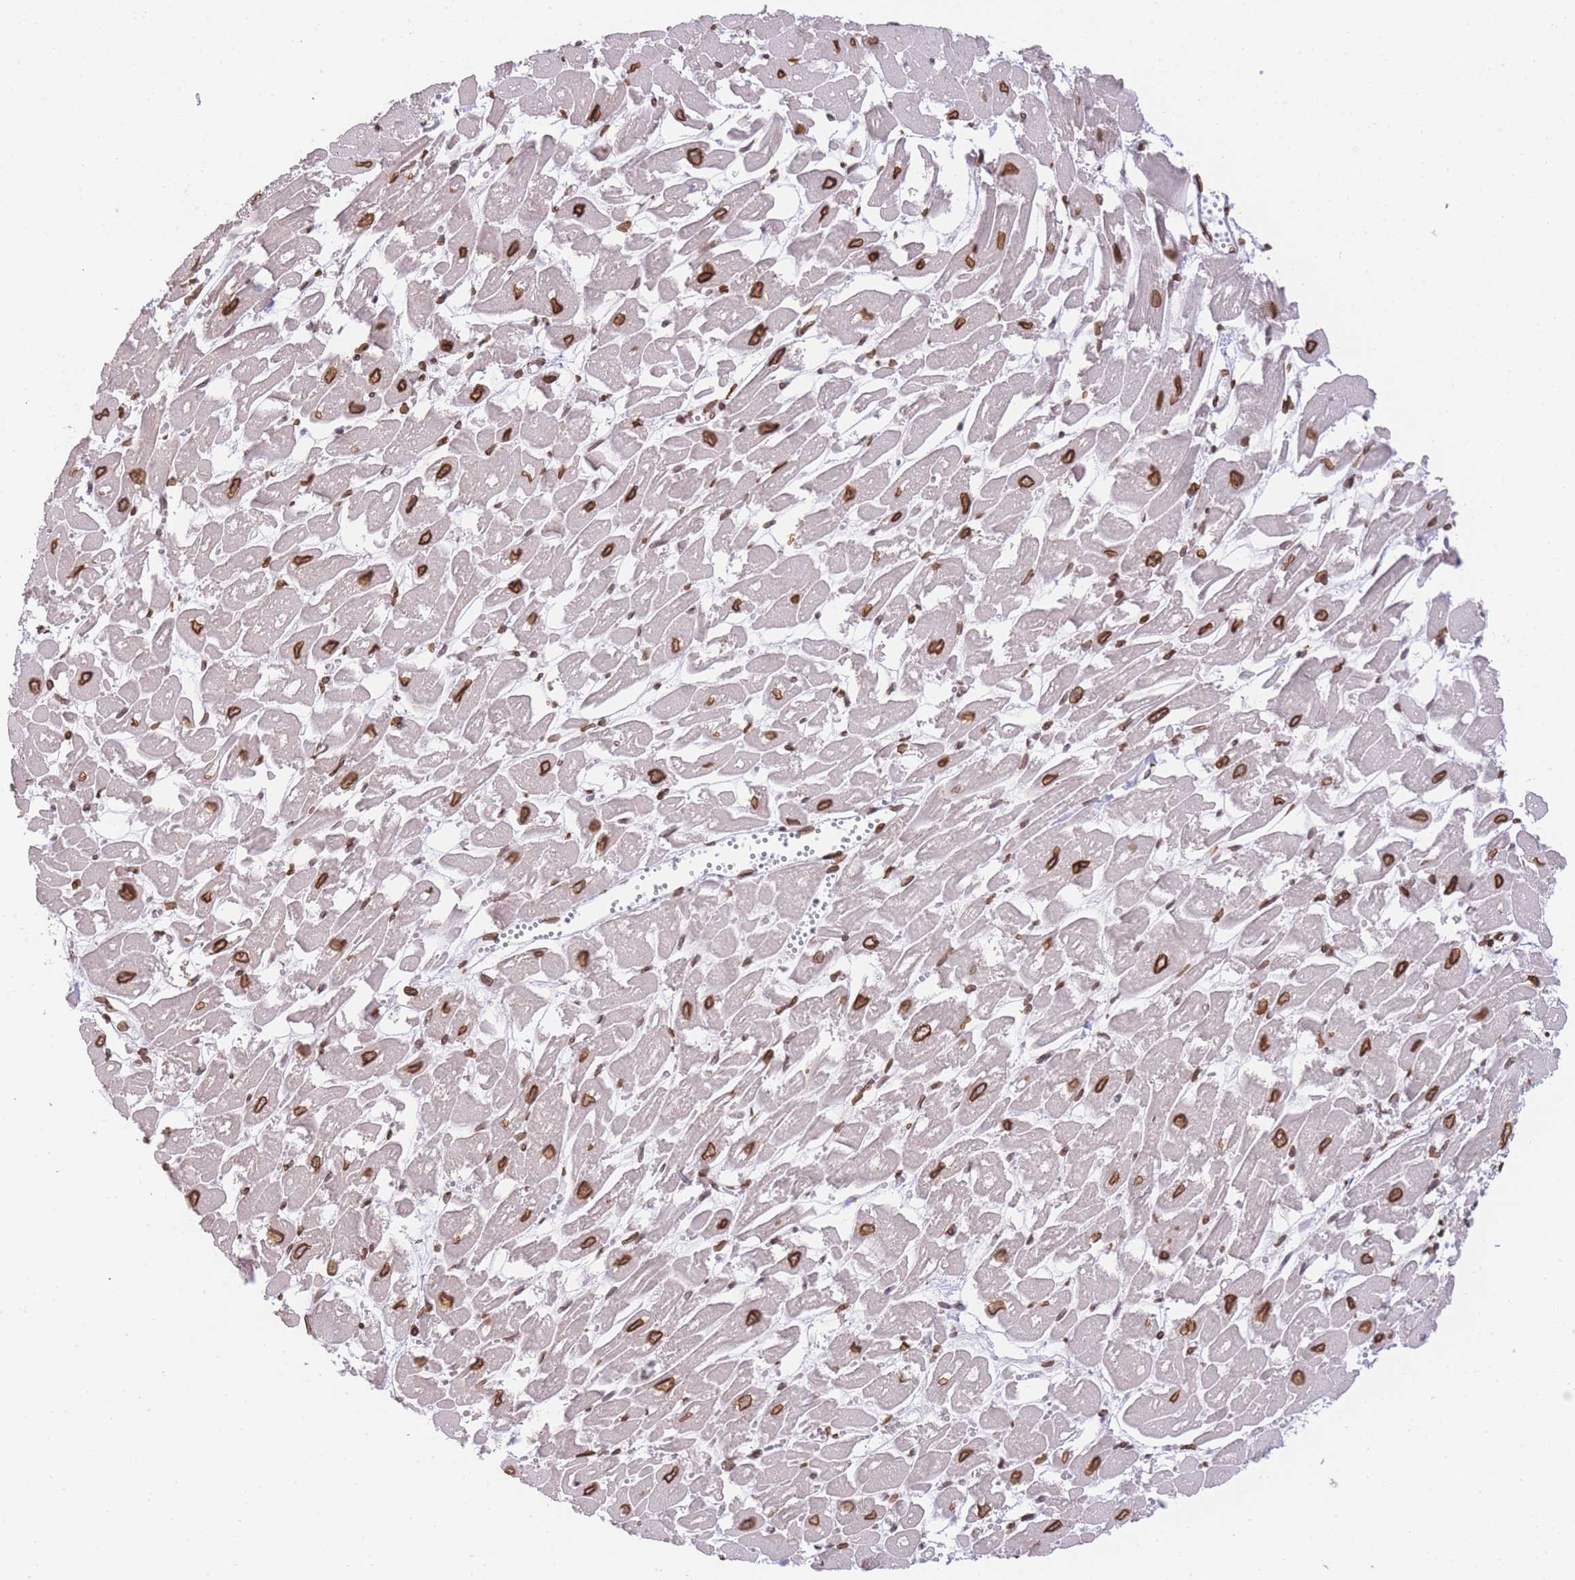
{"staining": {"intensity": "strong", "quantity": "25%-75%", "location": "cytoplasmic/membranous,nuclear"}, "tissue": "heart muscle", "cell_type": "Cardiomyocytes", "image_type": "normal", "snomed": [{"axis": "morphology", "description": "Normal tissue, NOS"}, {"axis": "topography", "description": "Heart"}], "caption": "Strong cytoplasmic/membranous,nuclear staining is seen in approximately 25%-75% of cardiomyocytes in unremarkable heart muscle. The protein of interest is shown in brown color, while the nuclei are stained blue.", "gene": "OR10AD1", "patient": {"sex": "male", "age": 54}}